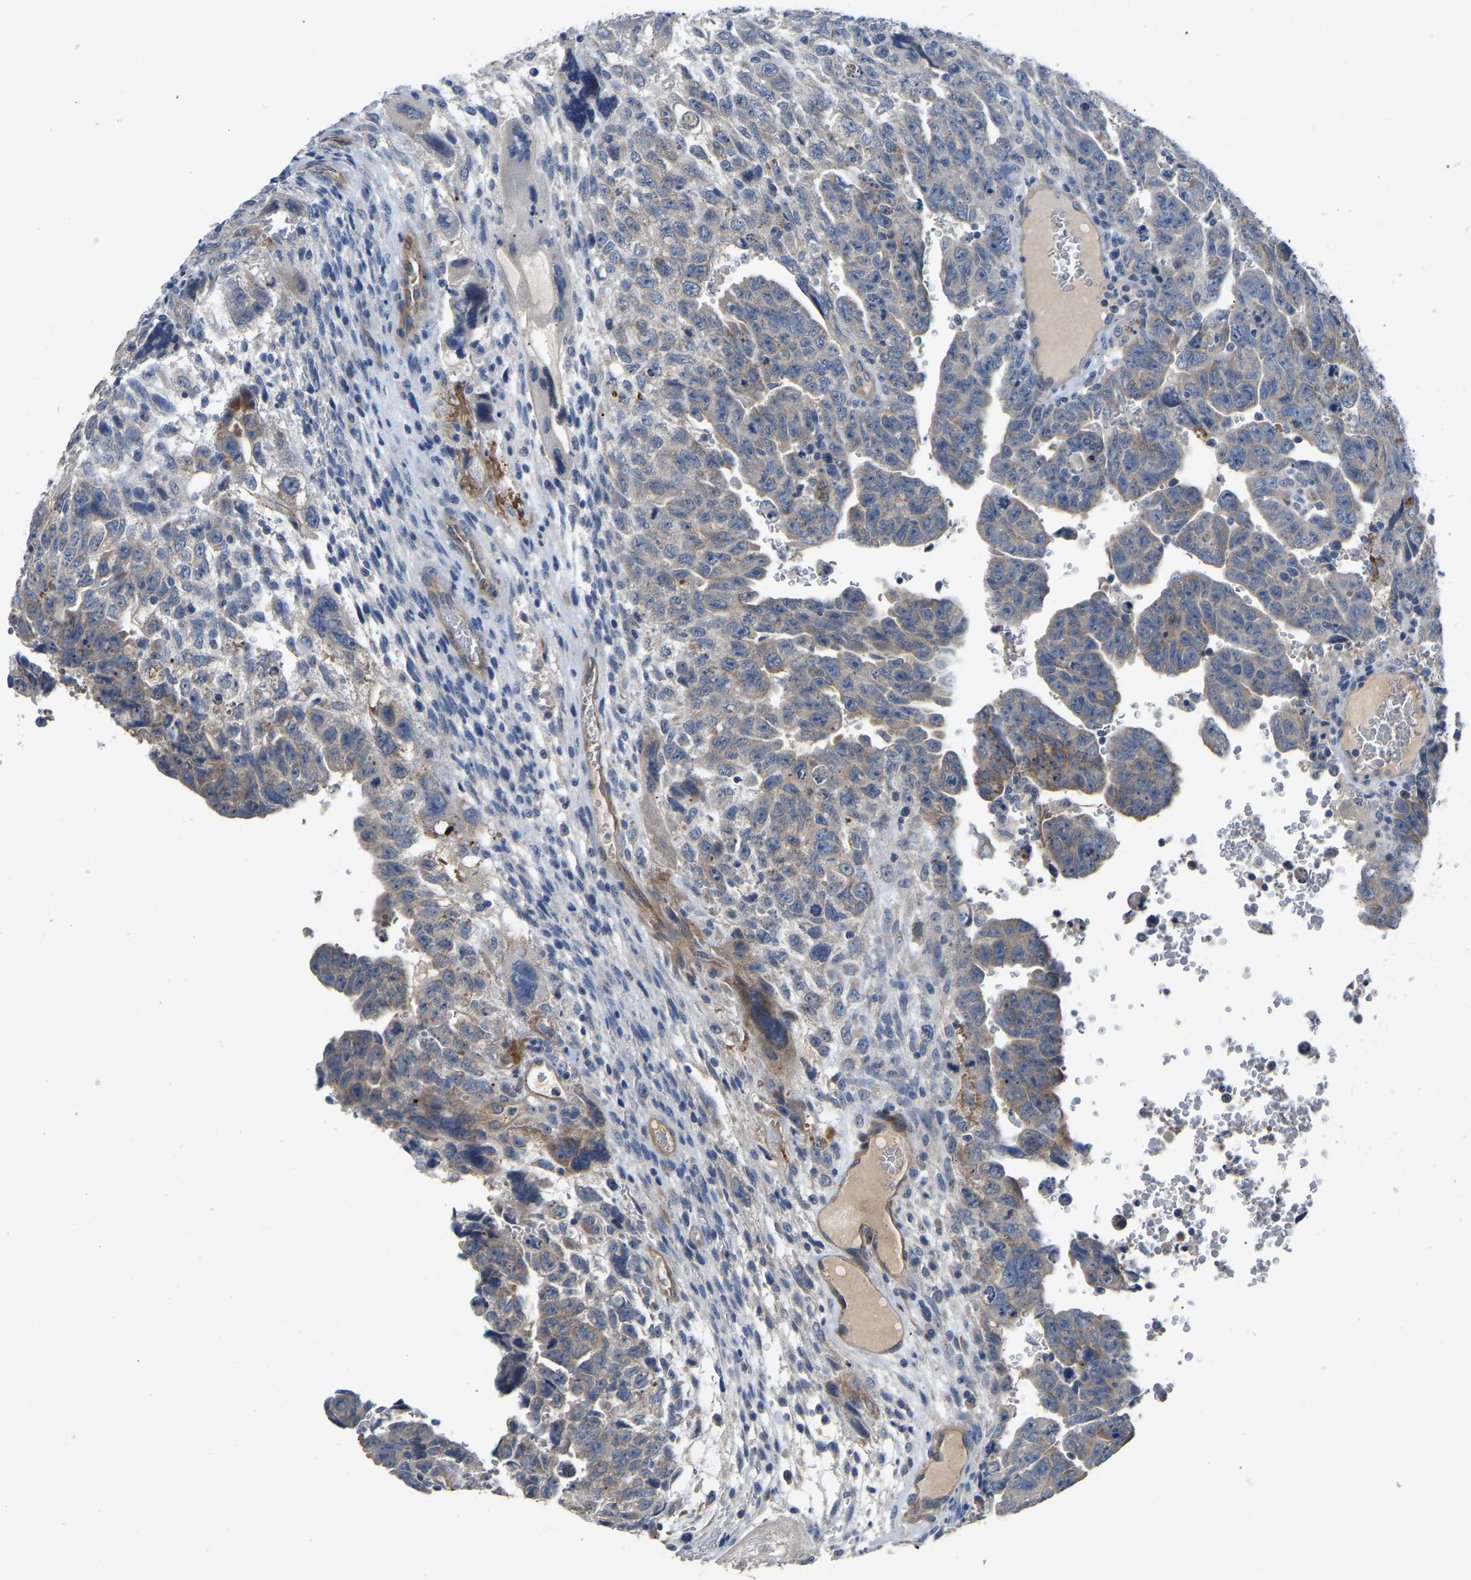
{"staining": {"intensity": "weak", "quantity": "25%-75%", "location": "cytoplasmic/membranous"}, "tissue": "testis cancer", "cell_type": "Tumor cells", "image_type": "cancer", "snomed": [{"axis": "morphology", "description": "Carcinoma, Embryonal, NOS"}, {"axis": "topography", "description": "Testis"}], "caption": "Immunohistochemical staining of human testis cancer reveals weak cytoplasmic/membranous protein staining in approximately 25%-75% of tumor cells.", "gene": "HIGD2B", "patient": {"sex": "male", "age": 28}}